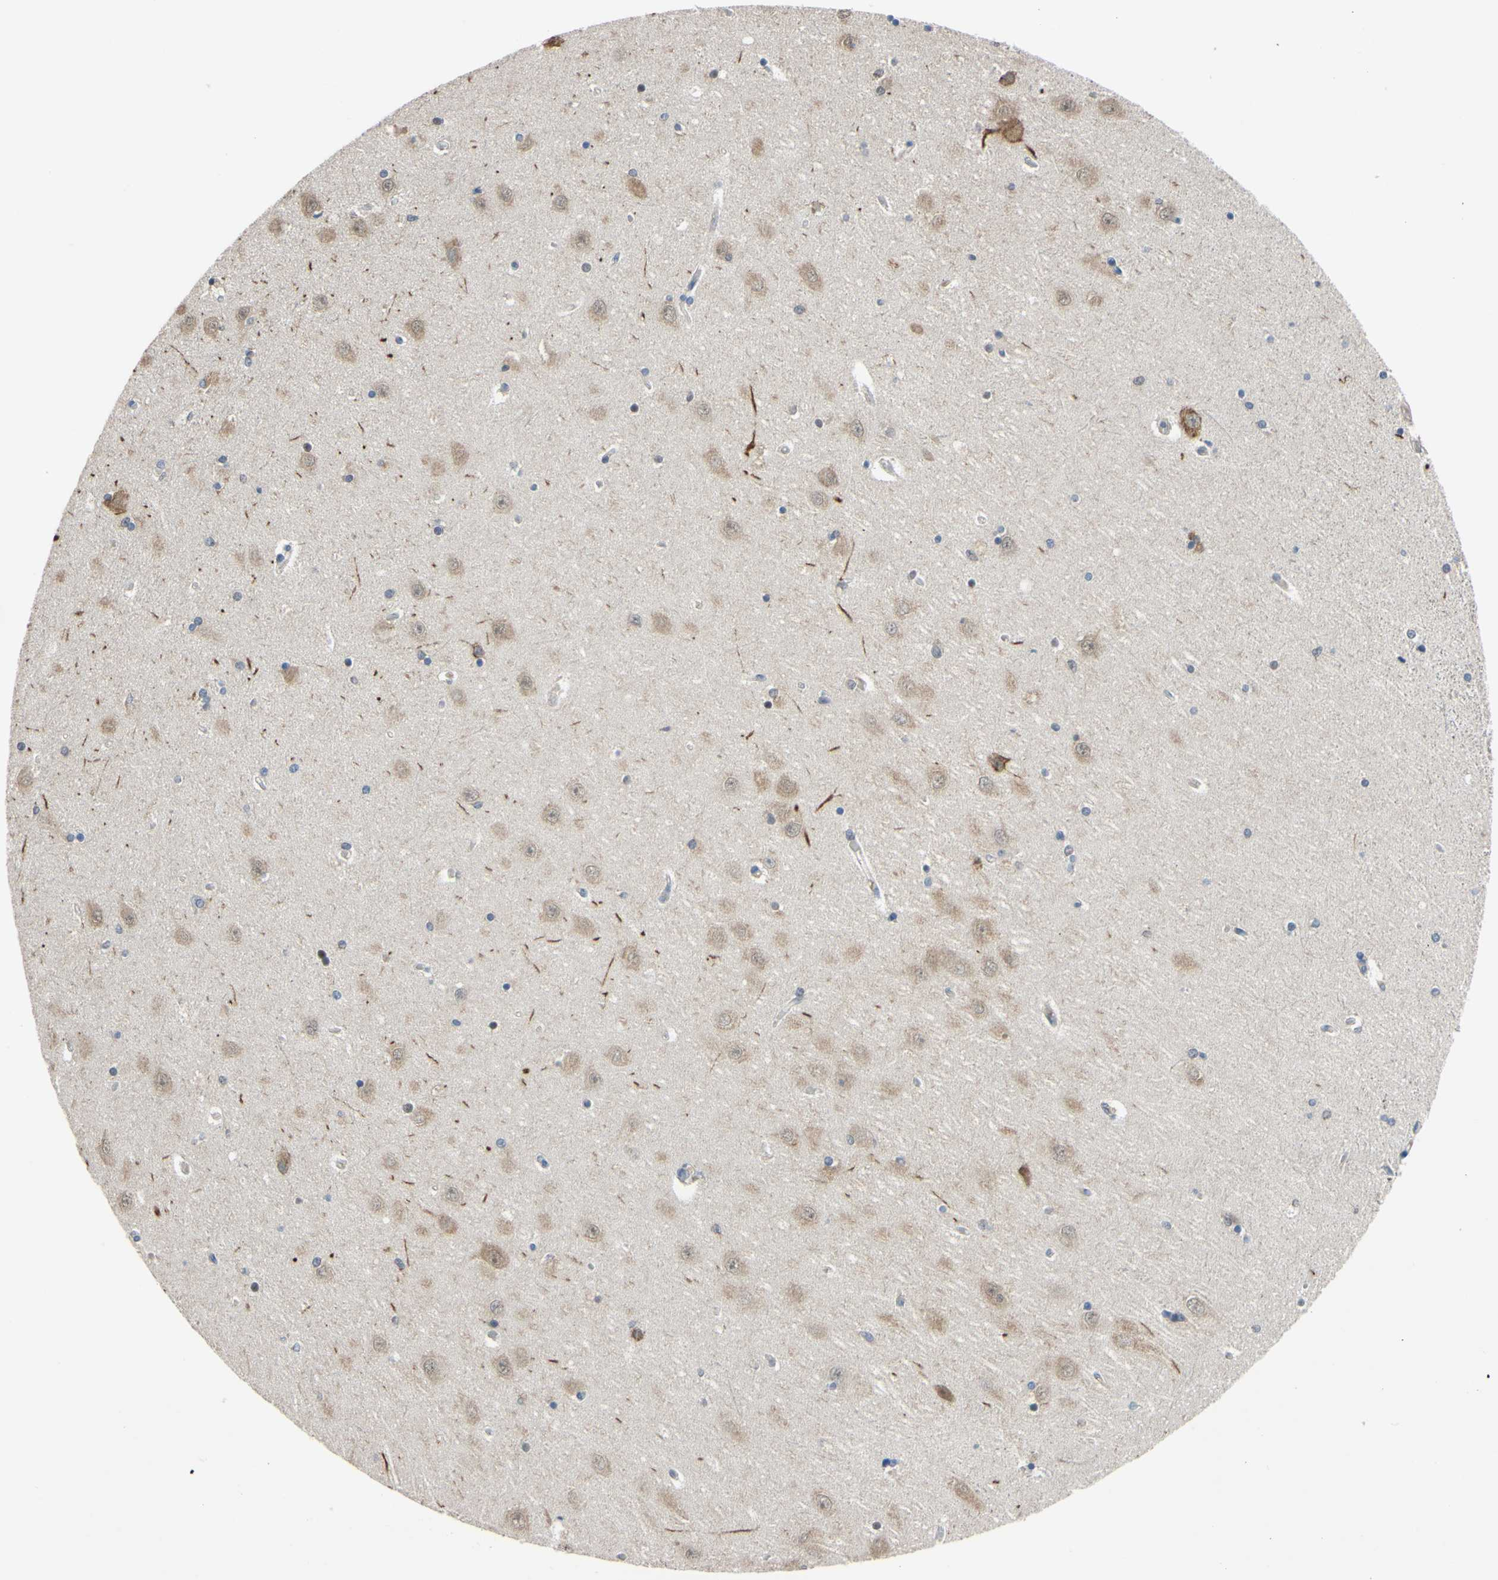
{"staining": {"intensity": "moderate", "quantity": ">75%", "location": "nuclear"}, "tissue": "hippocampus", "cell_type": "Glial cells", "image_type": "normal", "snomed": [{"axis": "morphology", "description": "Normal tissue, NOS"}, {"axis": "topography", "description": "Hippocampus"}], "caption": "Protein staining of unremarkable hippocampus exhibits moderate nuclear expression in about >75% of glial cells.", "gene": "LHX9", "patient": {"sex": "female", "age": 54}}